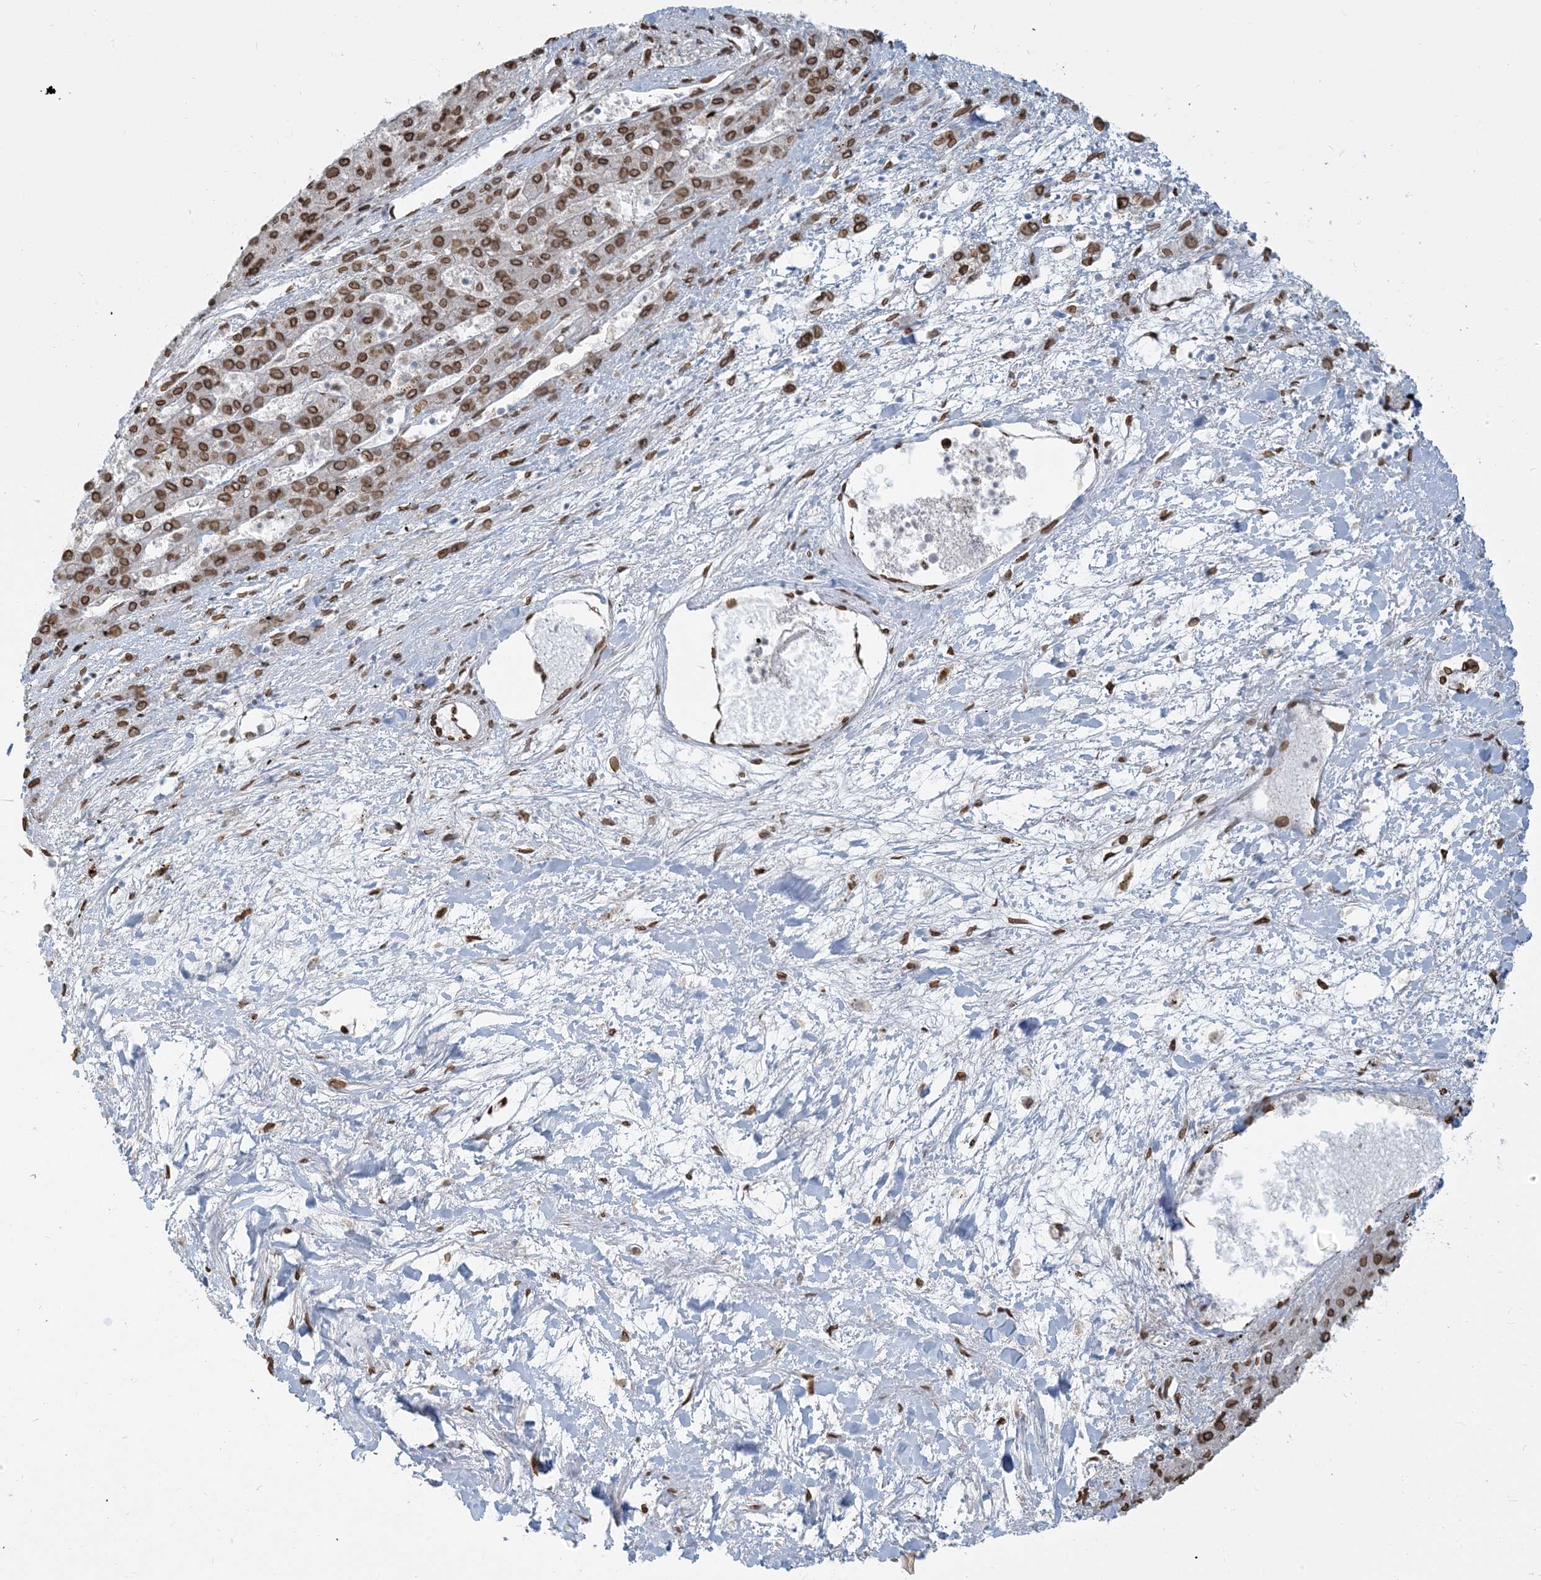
{"staining": {"intensity": "moderate", "quantity": ">75%", "location": "cytoplasmic/membranous,nuclear"}, "tissue": "liver cancer", "cell_type": "Tumor cells", "image_type": "cancer", "snomed": [{"axis": "morphology", "description": "Carcinoma, Hepatocellular, NOS"}, {"axis": "topography", "description": "Liver"}], "caption": "The immunohistochemical stain highlights moderate cytoplasmic/membranous and nuclear expression in tumor cells of hepatocellular carcinoma (liver) tissue. The staining was performed using DAB, with brown indicating positive protein expression. Nuclei are stained blue with hematoxylin.", "gene": "WWP1", "patient": {"sex": "female", "age": 73}}